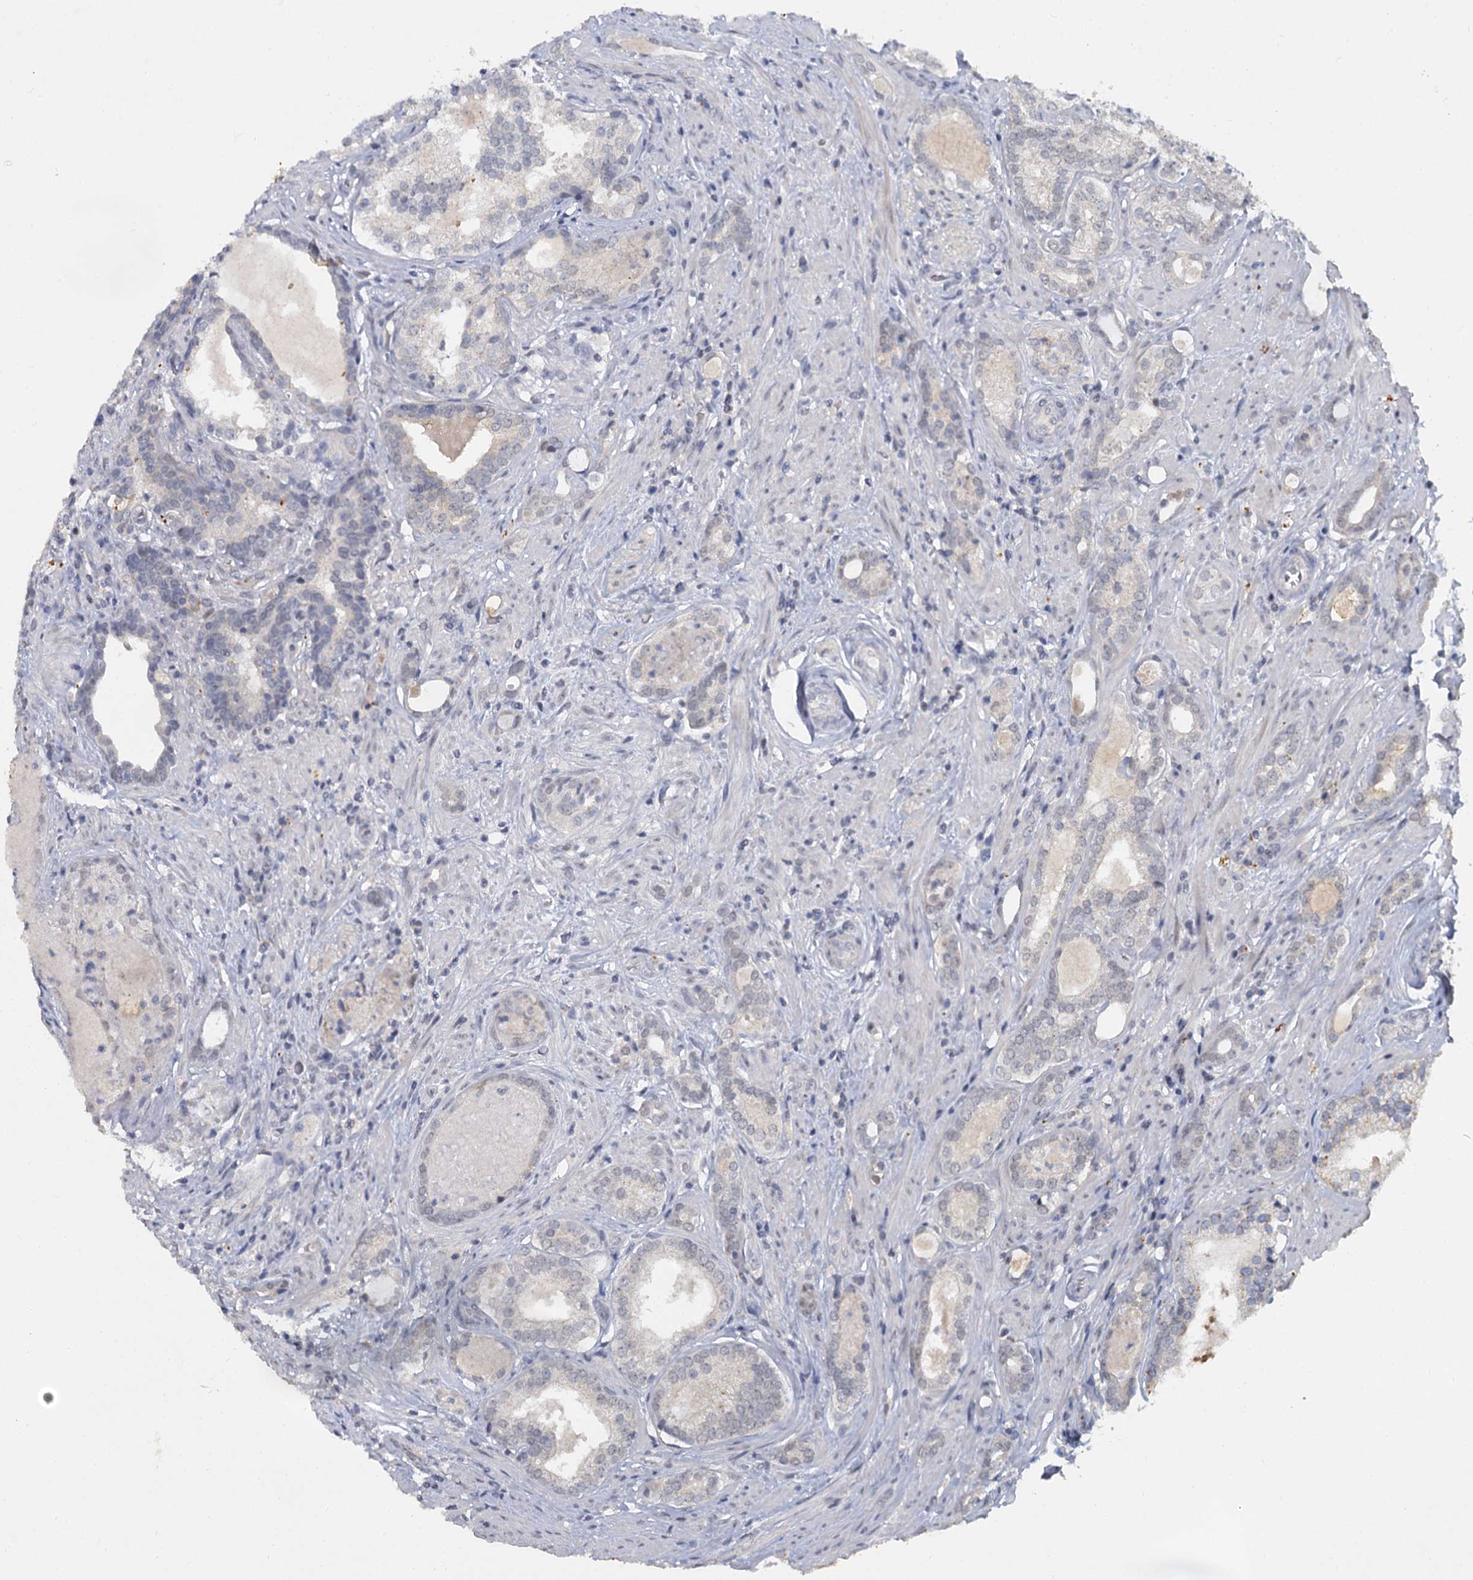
{"staining": {"intensity": "negative", "quantity": "none", "location": "none"}, "tissue": "prostate cancer", "cell_type": "Tumor cells", "image_type": "cancer", "snomed": [{"axis": "morphology", "description": "Adenocarcinoma, High grade"}, {"axis": "topography", "description": "Prostate"}], "caption": "A high-resolution micrograph shows immunohistochemistry staining of prostate cancer (high-grade adenocarcinoma), which reveals no significant staining in tumor cells. Nuclei are stained in blue.", "gene": "MUCL1", "patient": {"sex": "male", "age": 58}}